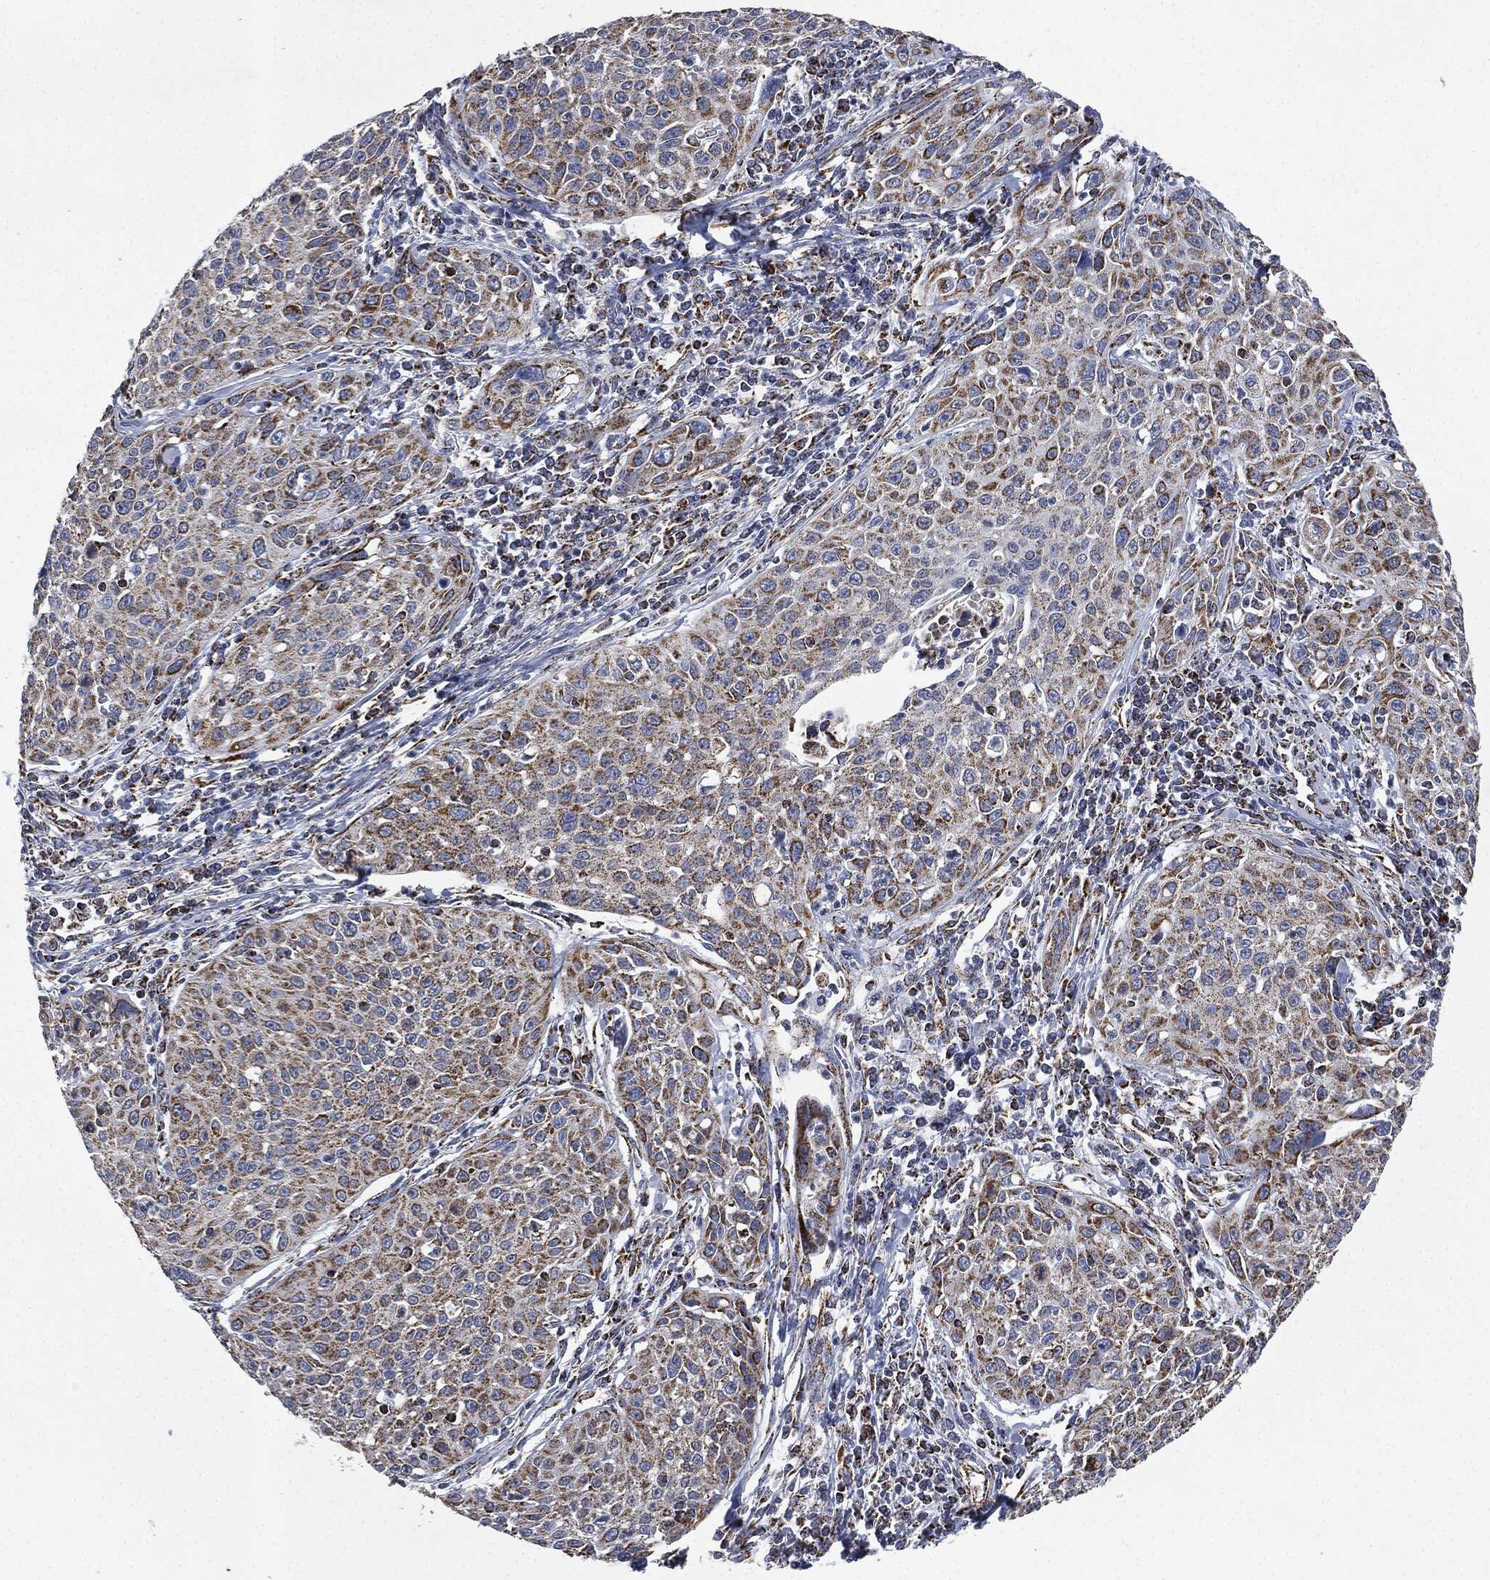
{"staining": {"intensity": "moderate", "quantity": ">75%", "location": "cytoplasmic/membranous"}, "tissue": "cervical cancer", "cell_type": "Tumor cells", "image_type": "cancer", "snomed": [{"axis": "morphology", "description": "Squamous cell carcinoma, NOS"}, {"axis": "topography", "description": "Cervix"}], "caption": "Cervical cancer stained with DAB immunohistochemistry (IHC) reveals medium levels of moderate cytoplasmic/membranous expression in about >75% of tumor cells. (Stains: DAB (3,3'-diaminobenzidine) in brown, nuclei in blue, Microscopy: brightfield microscopy at high magnification).", "gene": "RYK", "patient": {"sex": "female", "age": 26}}